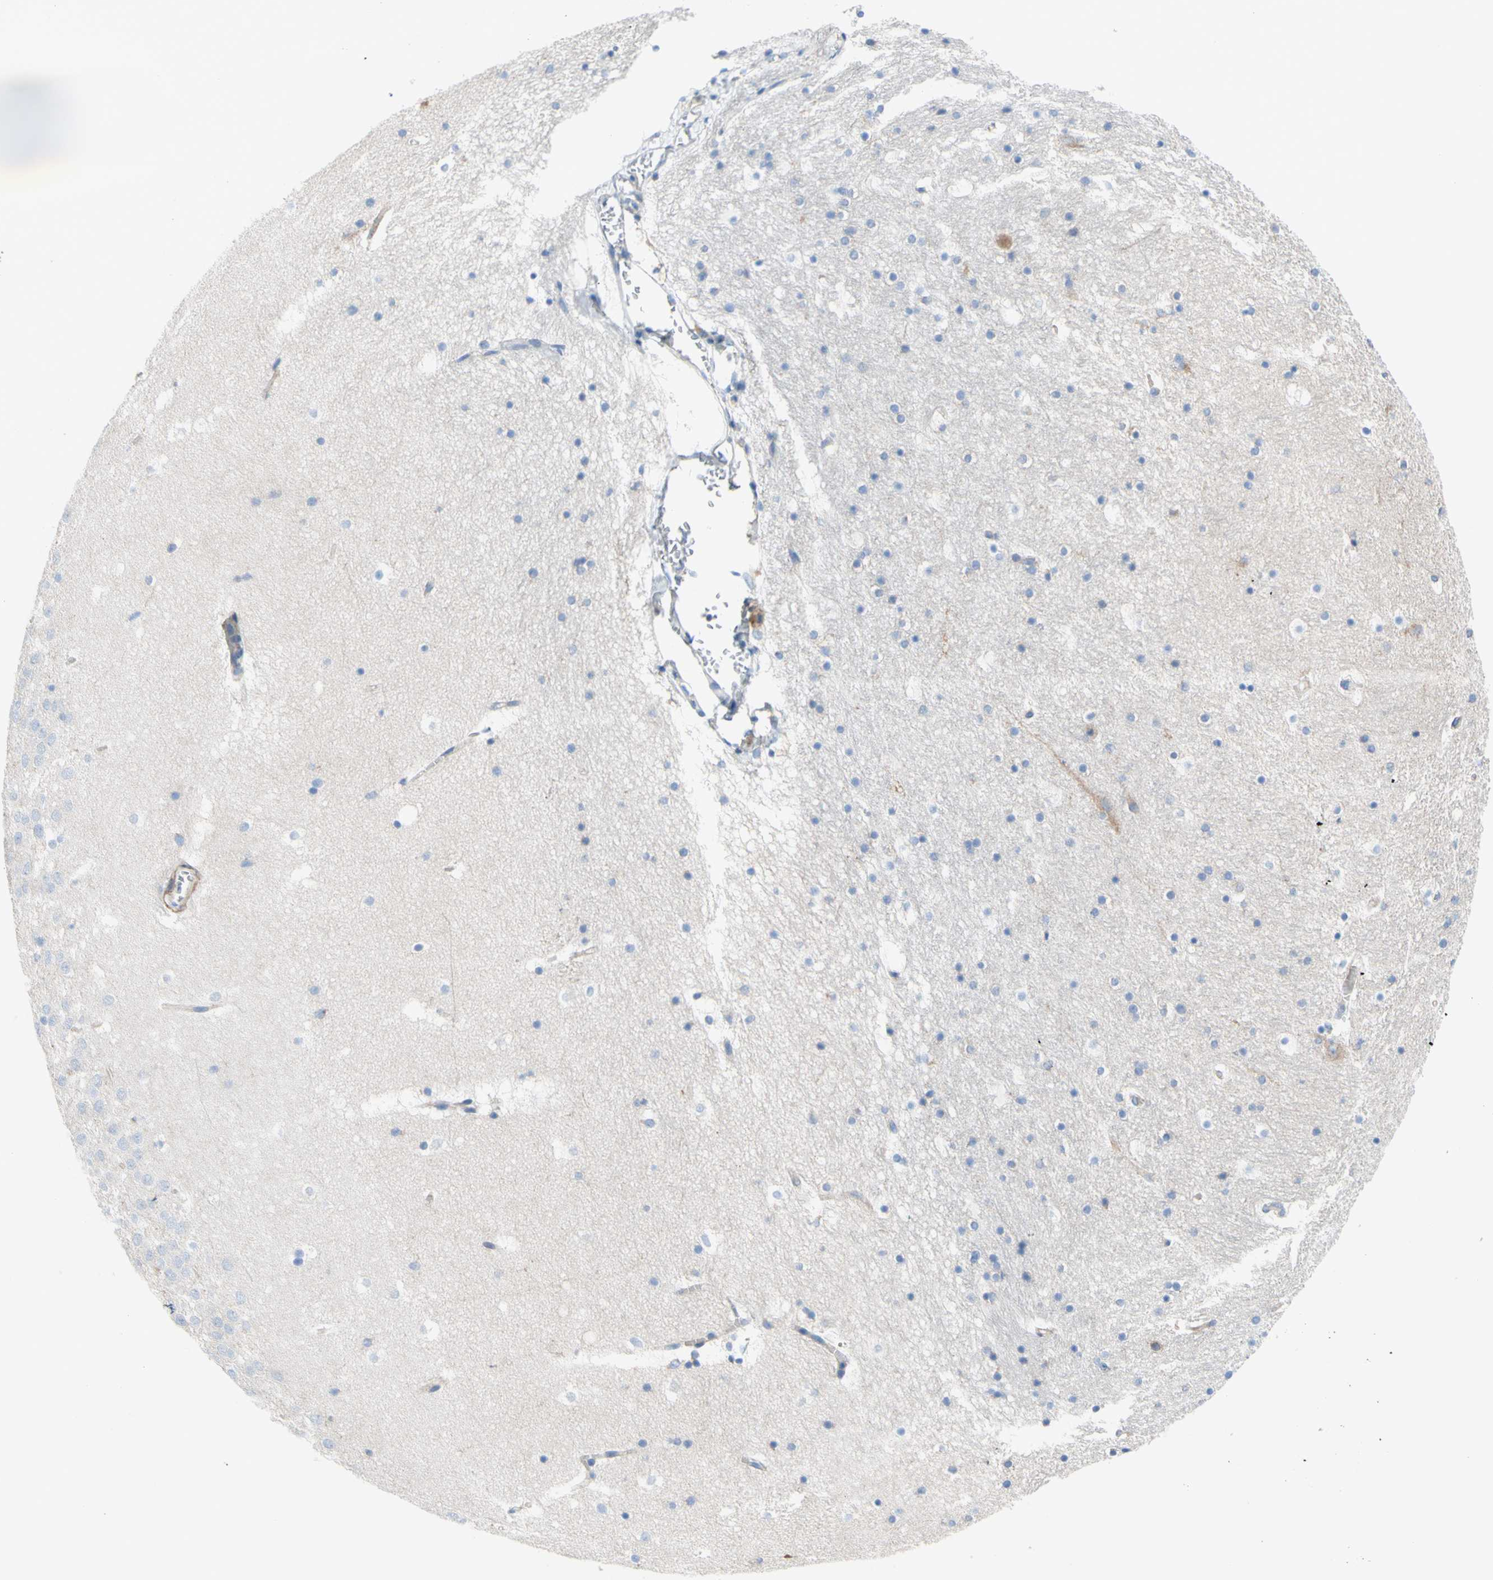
{"staining": {"intensity": "negative", "quantity": "none", "location": "none"}, "tissue": "hippocampus", "cell_type": "Glial cells", "image_type": "normal", "snomed": [{"axis": "morphology", "description": "Normal tissue, NOS"}, {"axis": "topography", "description": "Hippocampus"}], "caption": "A high-resolution photomicrograph shows IHC staining of normal hippocampus, which demonstrates no significant staining in glial cells.", "gene": "RETREG2", "patient": {"sex": "male", "age": 45}}